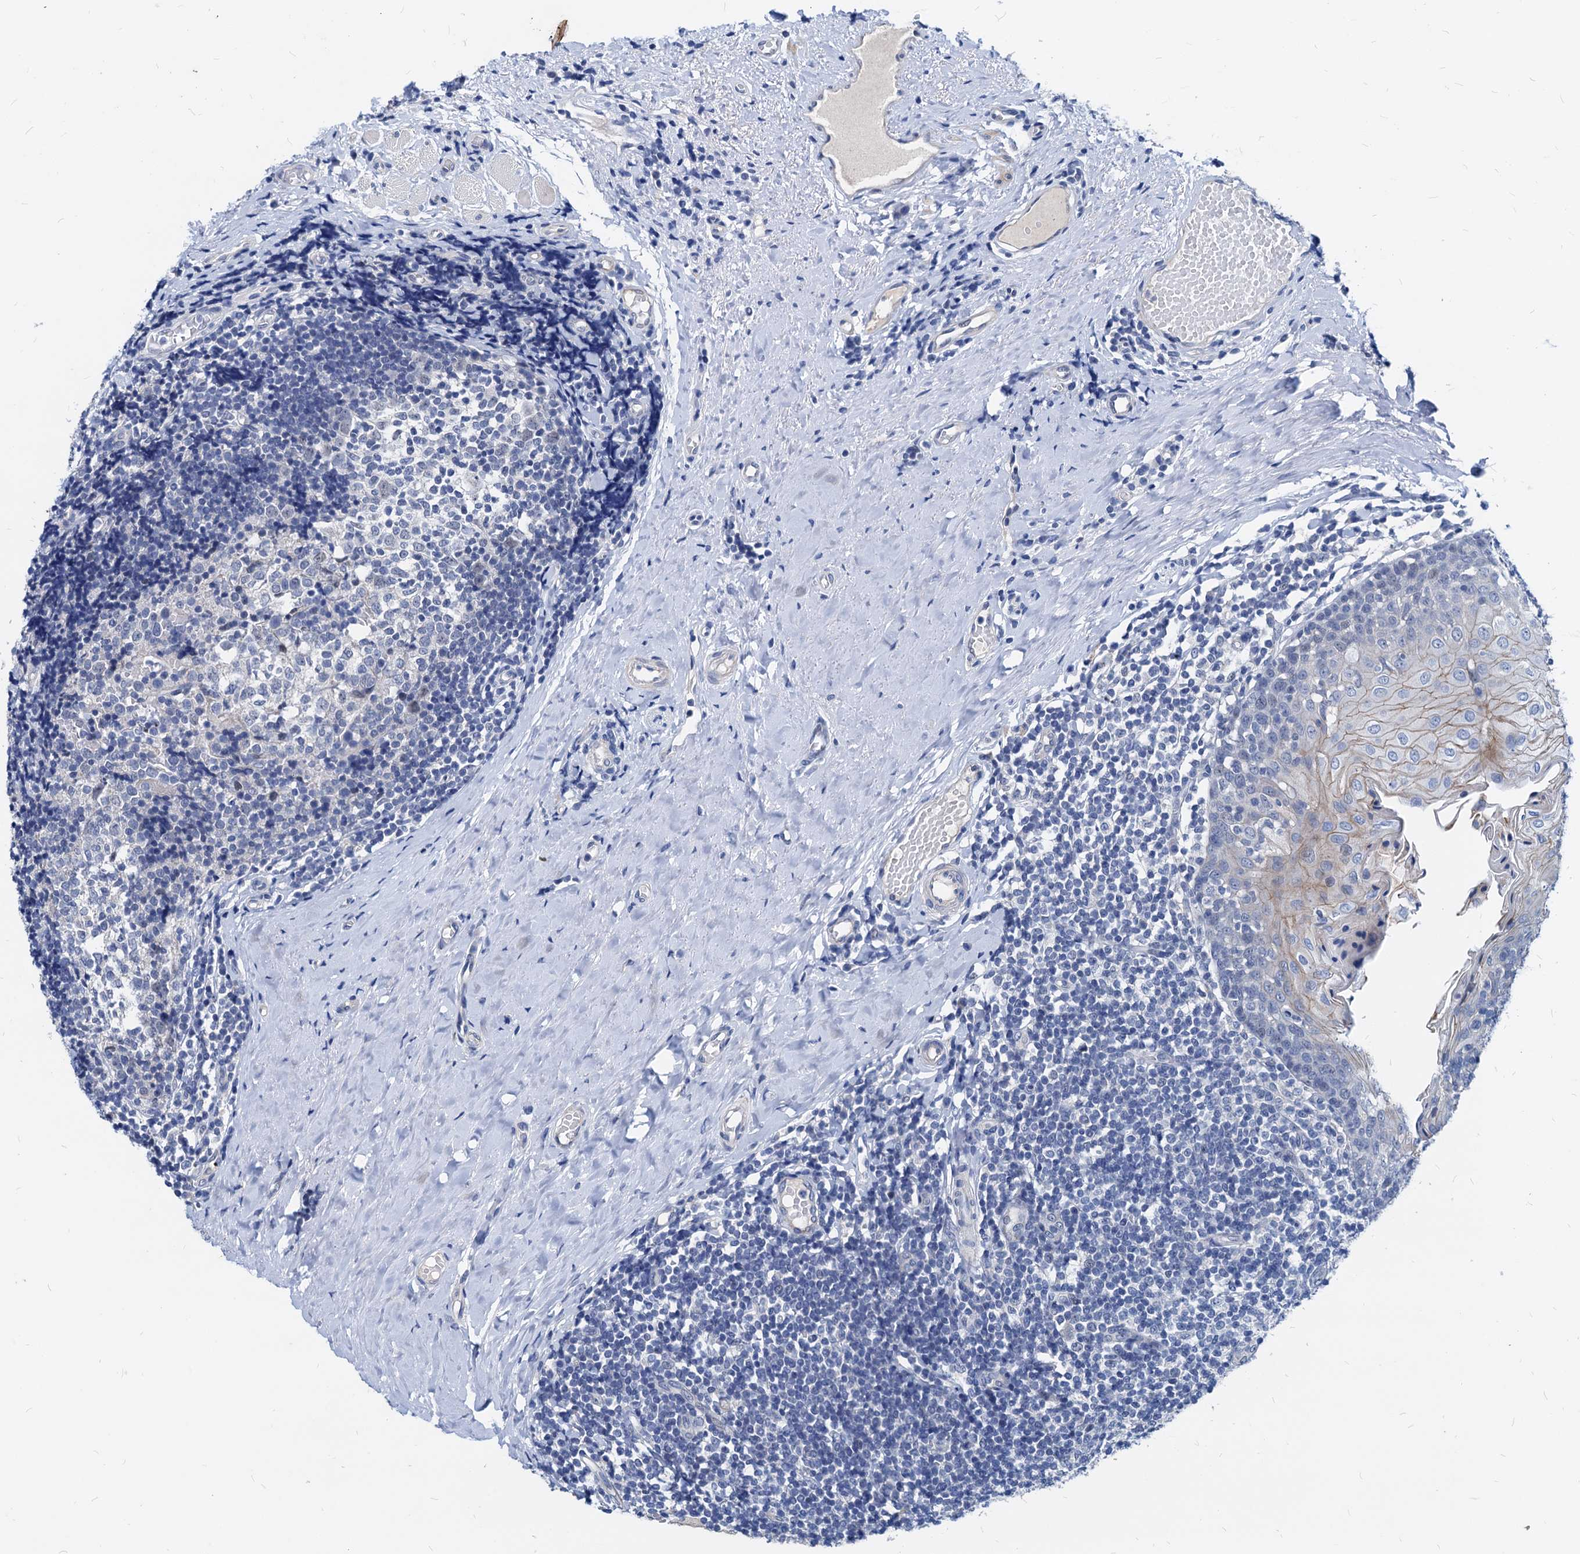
{"staining": {"intensity": "negative", "quantity": "none", "location": "none"}, "tissue": "tonsil", "cell_type": "Germinal center cells", "image_type": "normal", "snomed": [{"axis": "morphology", "description": "Normal tissue, NOS"}, {"axis": "topography", "description": "Tonsil"}], "caption": "DAB (3,3'-diaminobenzidine) immunohistochemical staining of normal human tonsil displays no significant expression in germinal center cells.", "gene": "HSF2", "patient": {"sex": "female", "age": 19}}